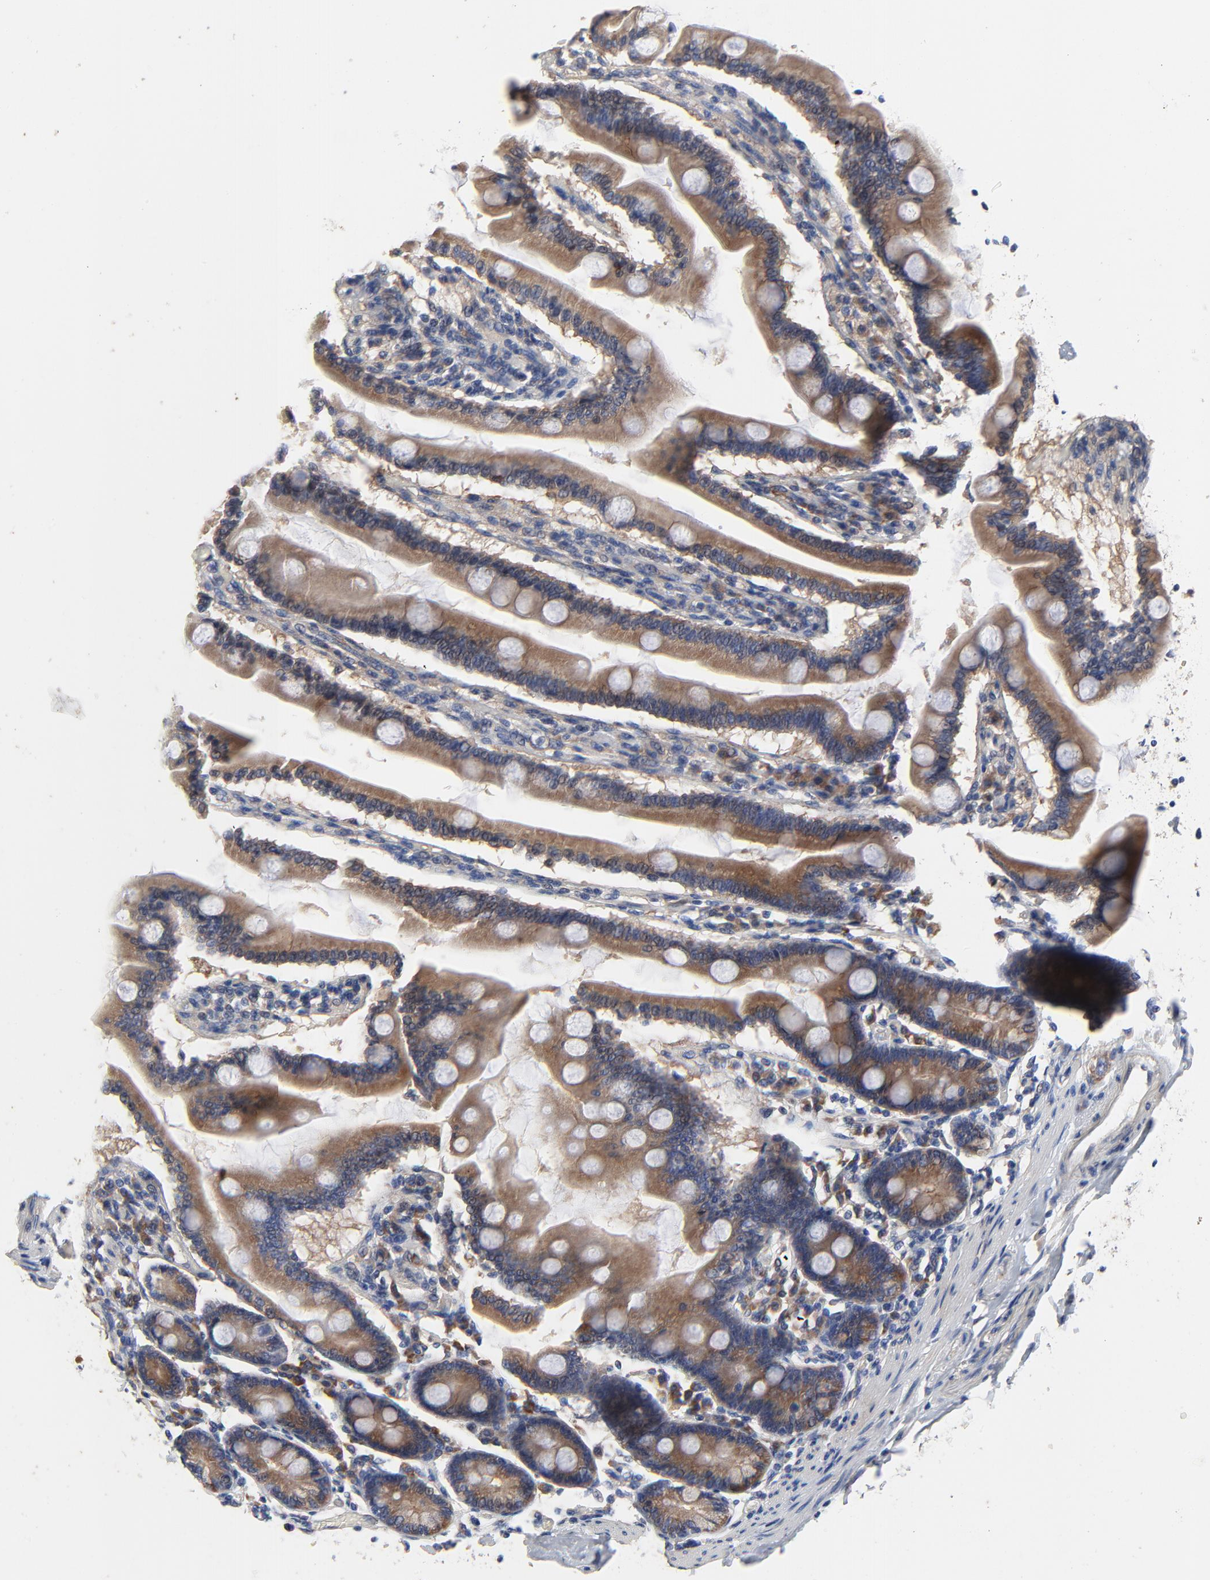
{"staining": {"intensity": "strong", "quantity": ">75%", "location": "cytoplasmic/membranous"}, "tissue": "duodenum", "cell_type": "Glandular cells", "image_type": "normal", "snomed": [{"axis": "morphology", "description": "Normal tissue, NOS"}, {"axis": "topography", "description": "Duodenum"}], "caption": "Immunohistochemical staining of benign human duodenum displays high levels of strong cytoplasmic/membranous staining in about >75% of glandular cells.", "gene": "VAV2", "patient": {"sex": "female", "age": 64}}